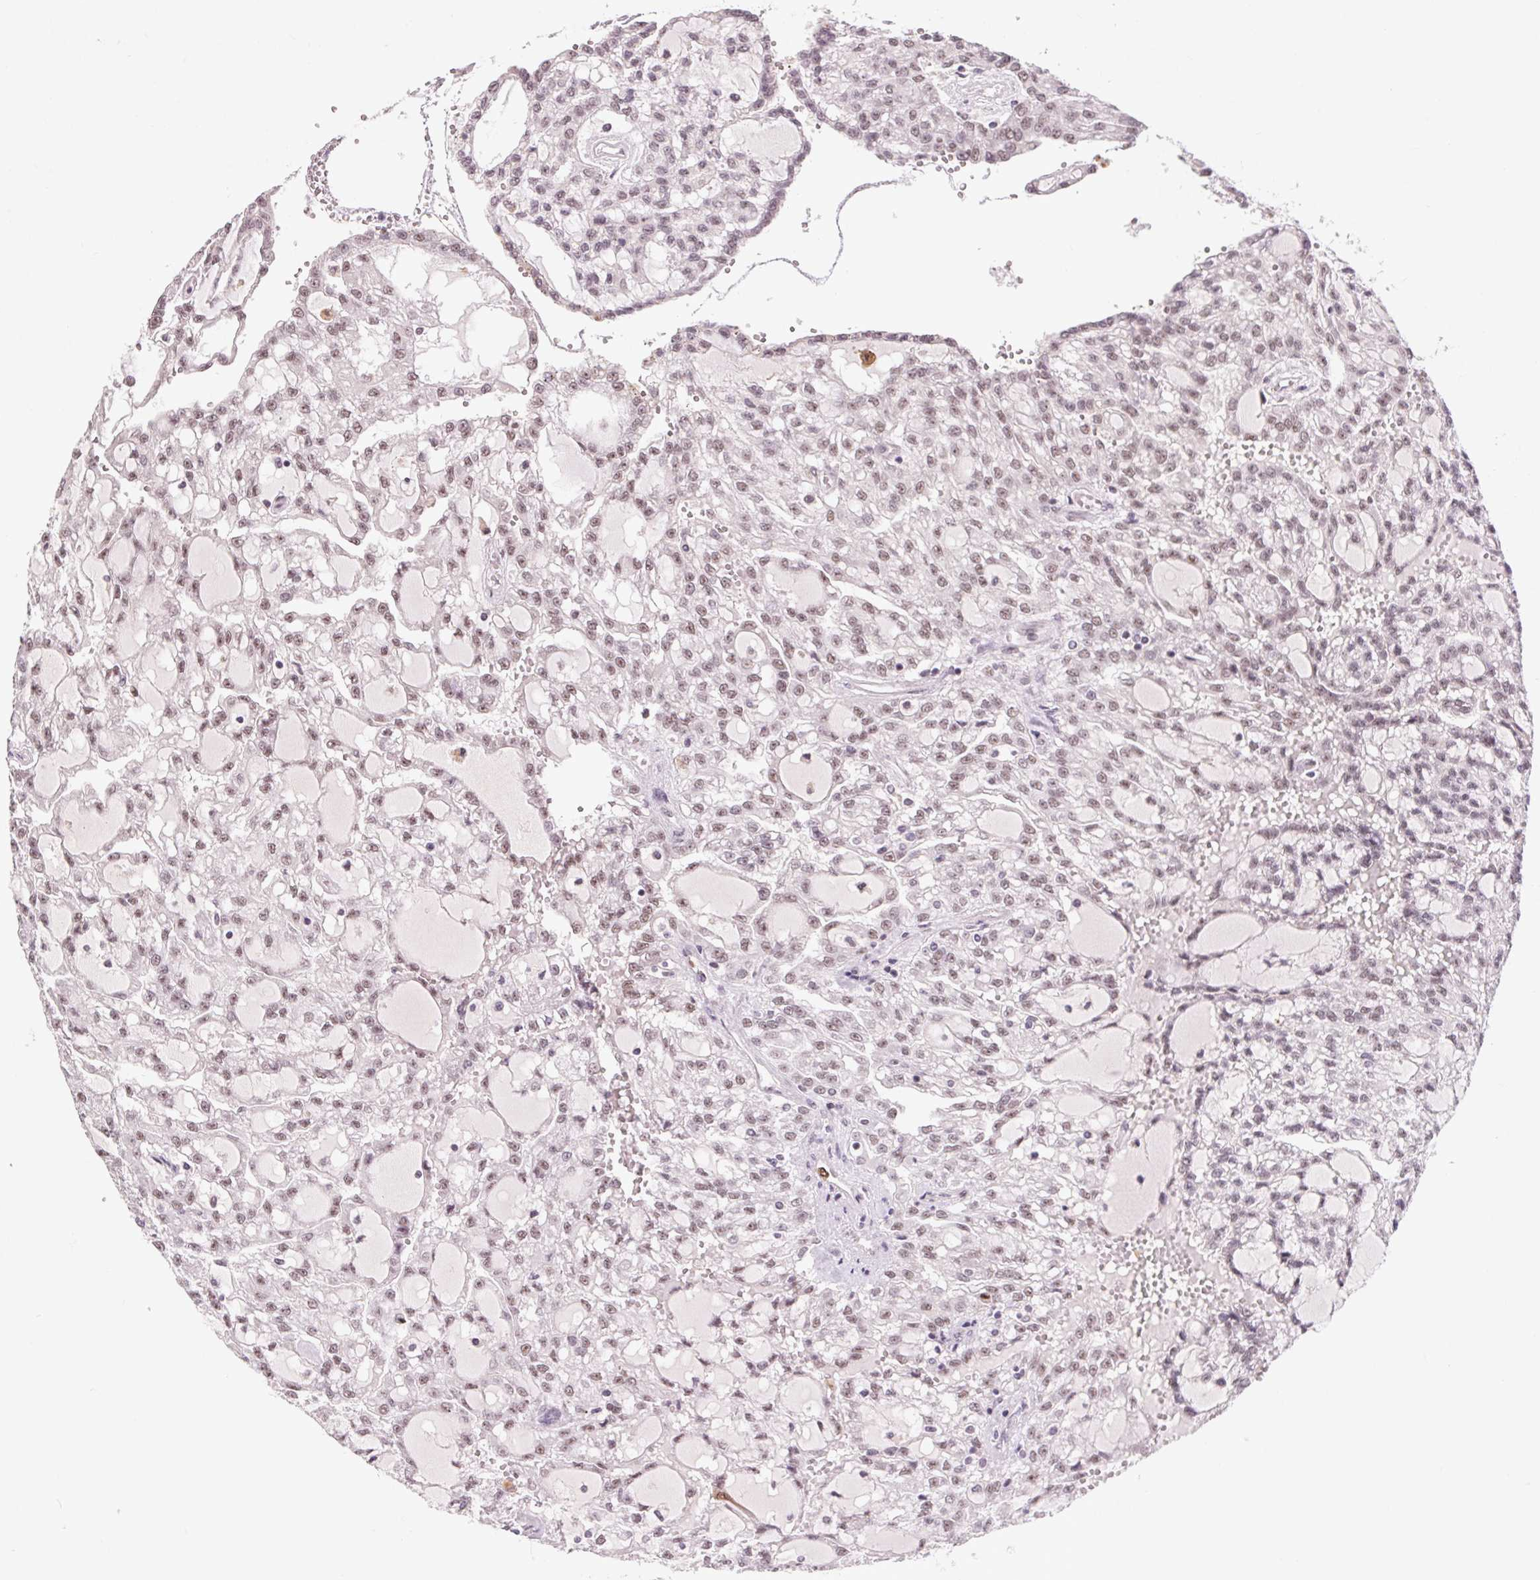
{"staining": {"intensity": "weak", "quantity": ">75%", "location": "nuclear"}, "tissue": "renal cancer", "cell_type": "Tumor cells", "image_type": "cancer", "snomed": [{"axis": "morphology", "description": "Adenocarcinoma, NOS"}, {"axis": "topography", "description": "Kidney"}], "caption": "There is low levels of weak nuclear positivity in tumor cells of adenocarcinoma (renal), as demonstrated by immunohistochemical staining (brown color).", "gene": "CD2BP2", "patient": {"sex": "male", "age": 63}}